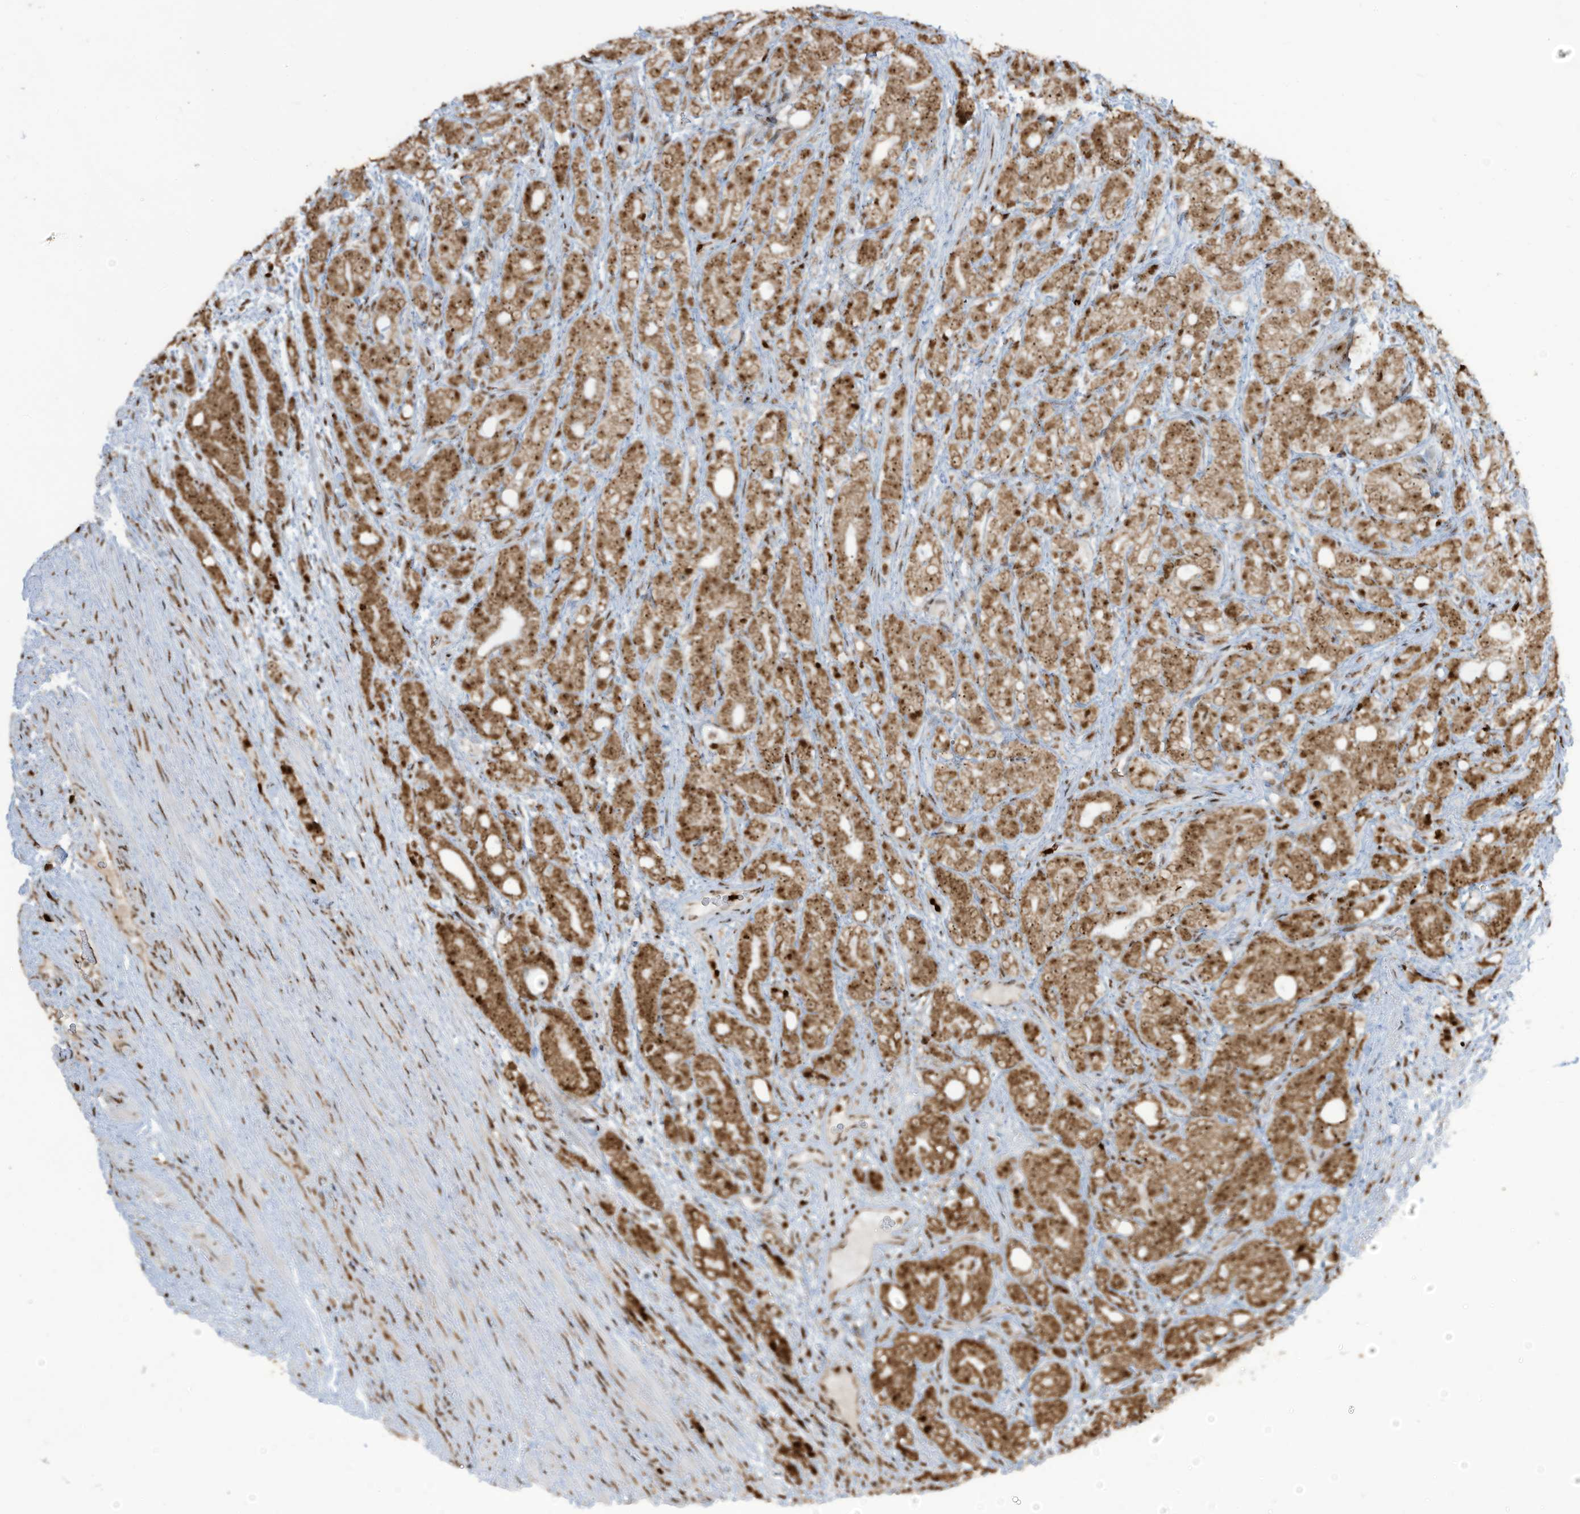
{"staining": {"intensity": "moderate", "quantity": ">75%", "location": "cytoplasmic/membranous,nuclear"}, "tissue": "prostate cancer", "cell_type": "Tumor cells", "image_type": "cancer", "snomed": [{"axis": "morphology", "description": "Adenocarcinoma, High grade"}, {"axis": "topography", "description": "Prostate"}], "caption": "Prostate cancer stained with a protein marker demonstrates moderate staining in tumor cells.", "gene": "LBH", "patient": {"sex": "male", "age": 57}}